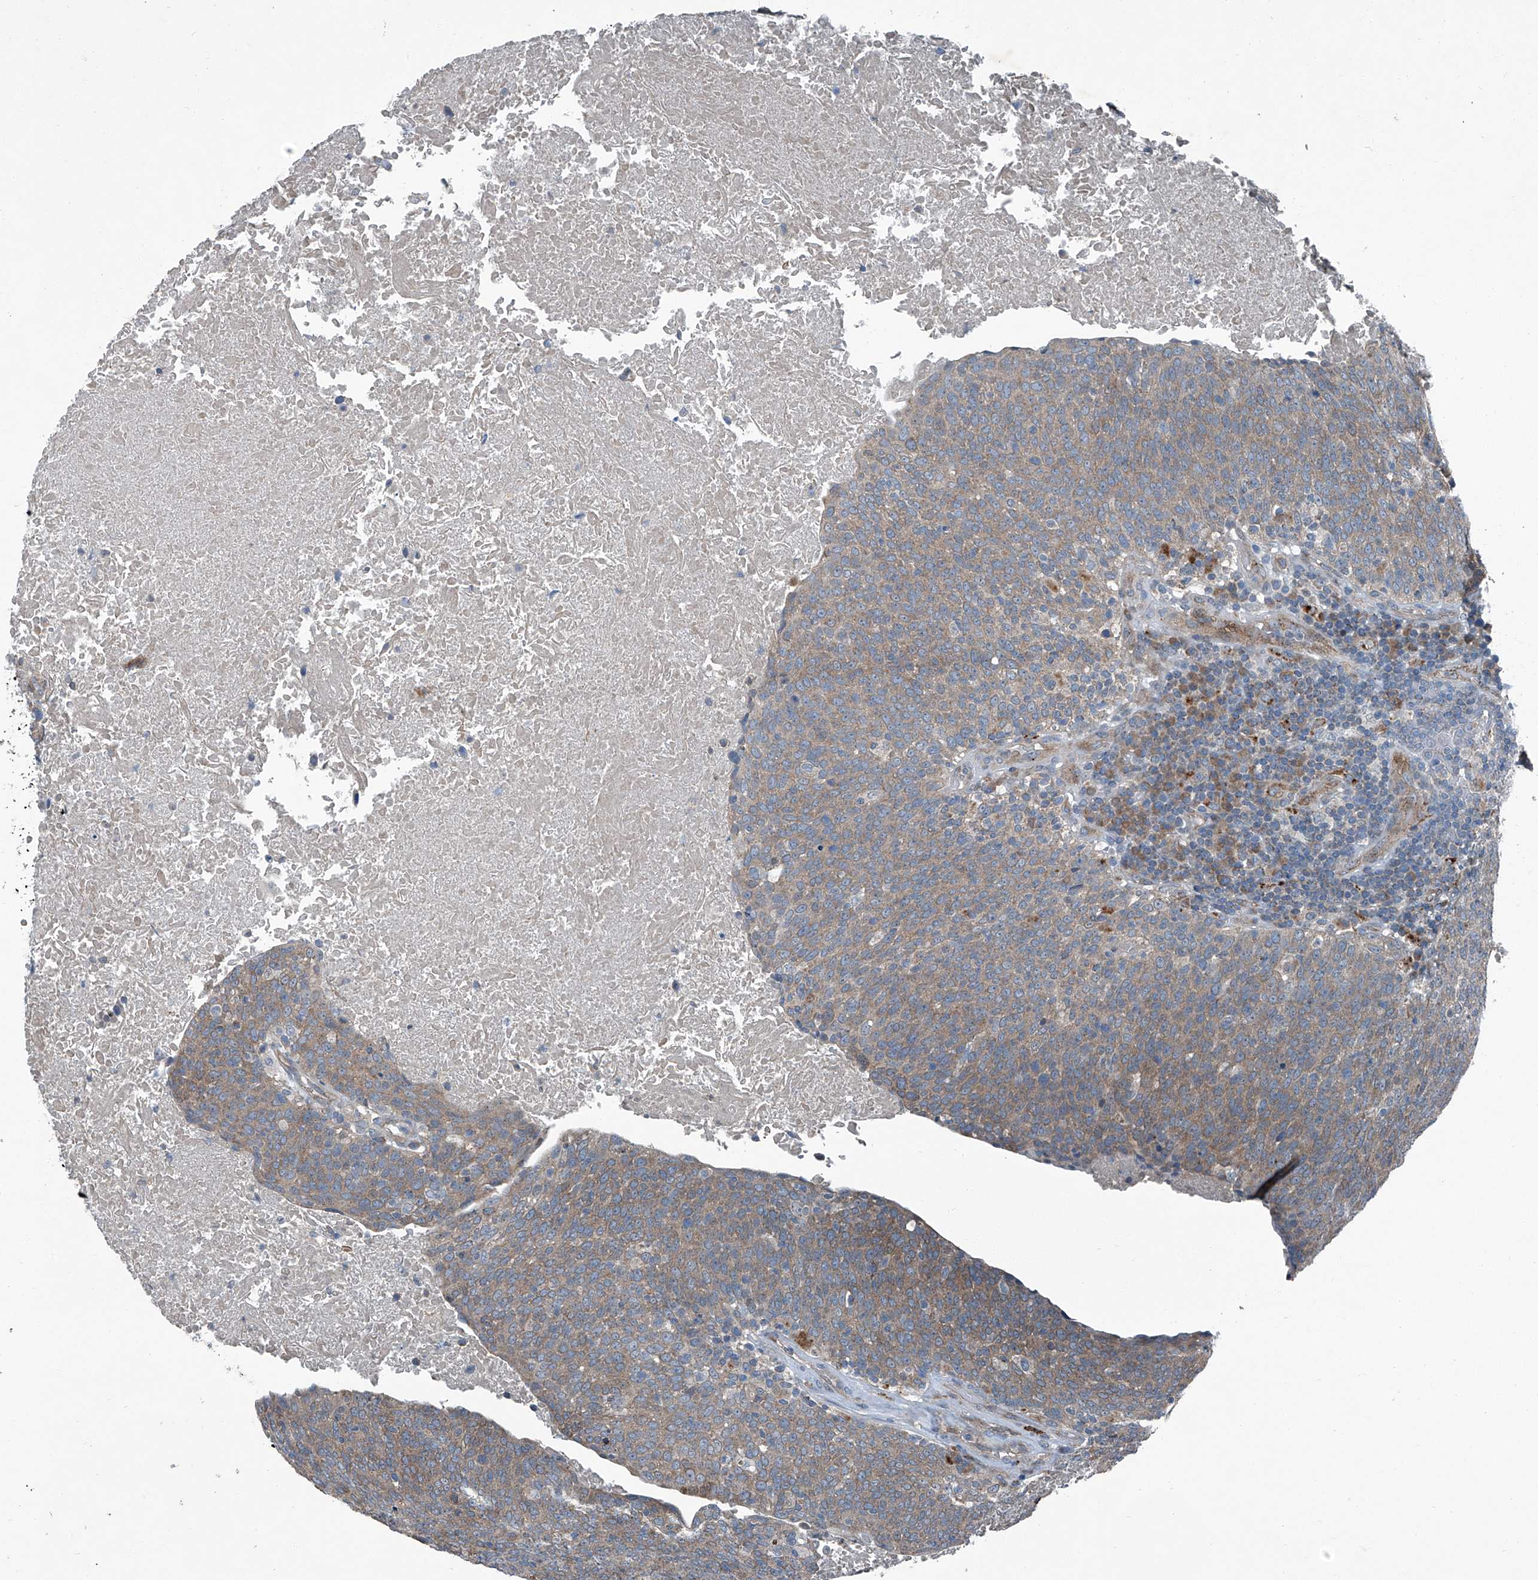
{"staining": {"intensity": "weak", "quantity": ">75%", "location": "cytoplasmic/membranous"}, "tissue": "head and neck cancer", "cell_type": "Tumor cells", "image_type": "cancer", "snomed": [{"axis": "morphology", "description": "Squamous cell carcinoma, NOS"}, {"axis": "morphology", "description": "Squamous cell carcinoma, metastatic, NOS"}, {"axis": "topography", "description": "Lymph node"}, {"axis": "topography", "description": "Head-Neck"}], "caption": "A brown stain shows weak cytoplasmic/membranous positivity of a protein in head and neck cancer (metastatic squamous cell carcinoma) tumor cells. (DAB IHC with brightfield microscopy, high magnification).", "gene": "SENP2", "patient": {"sex": "male", "age": 62}}